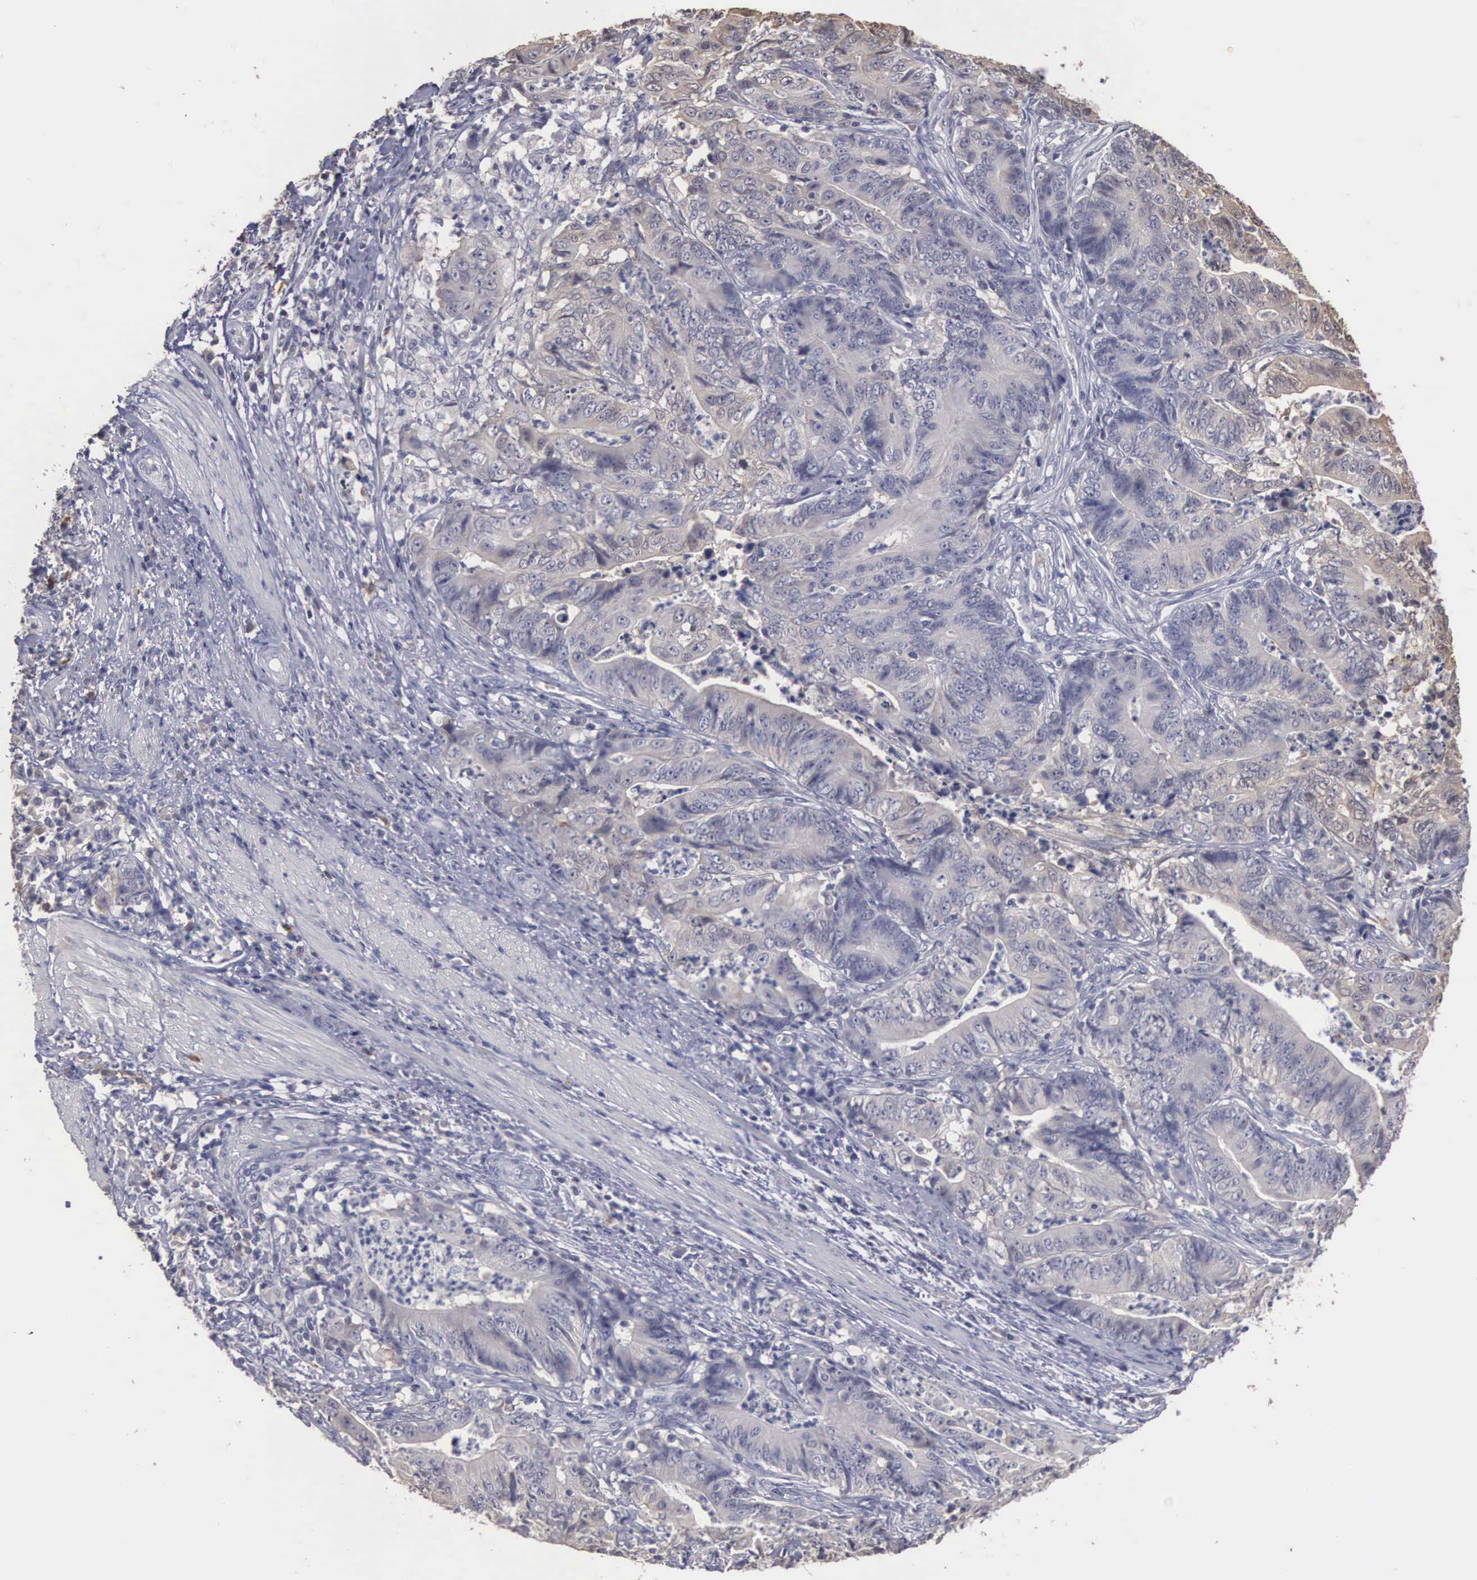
{"staining": {"intensity": "negative", "quantity": "none", "location": "none"}, "tissue": "stomach cancer", "cell_type": "Tumor cells", "image_type": "cancer", "snomed": [{"axis": "morphology", "description": "Adenocarcinoma, NOS"}, {"axis": "topography", "description": "Stomach, lower"}], "caption": "IHC image of stomach cancer (adenocarcinoma) stained for a protein (brown), which exhibits no staining in tumor cells. (DAB (3,3'-diaminobenzidine) IHC with hematoxylin counter stain).", "gene": "ENO3", "patient": {"sex": "female", "age": 86}}